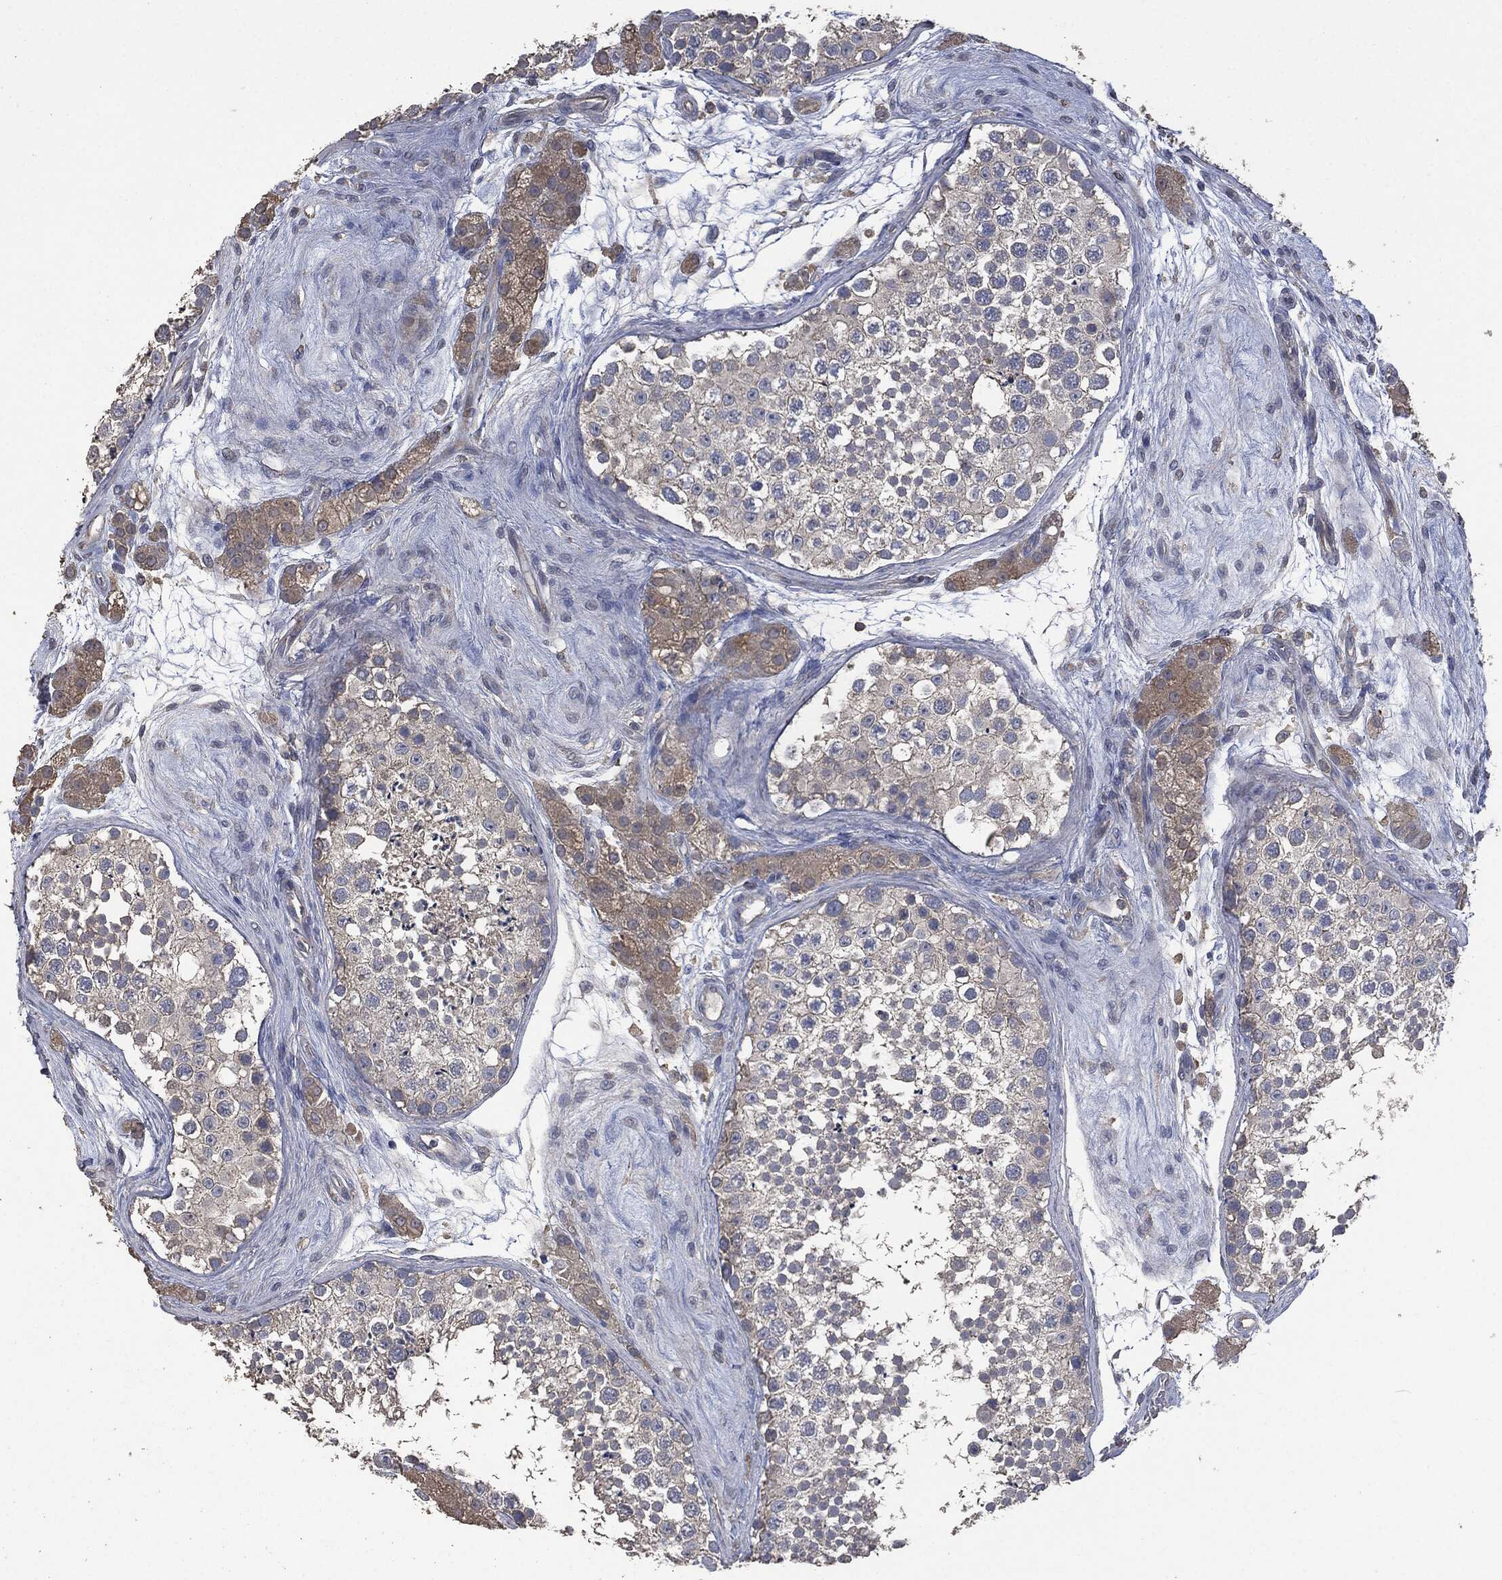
{"staining": {"intensity": "negative", "quantity": "none", "location": "none"}, "tissue": "testis", "cell_type": "Cells in seminiferous ducts", "image_type": "normal", "snomed": [{"axis": "morphology", "description": "Normal tissue, NOS"}, {"axis": "topography", "description": "Testis"}], "caption": "Immunohistochemical staining of normal human testis demonstrates no significant staining in cells in seminiferous ducts.", "gene": "MSLN", "patient": {"sex": "male", "age": 41}}